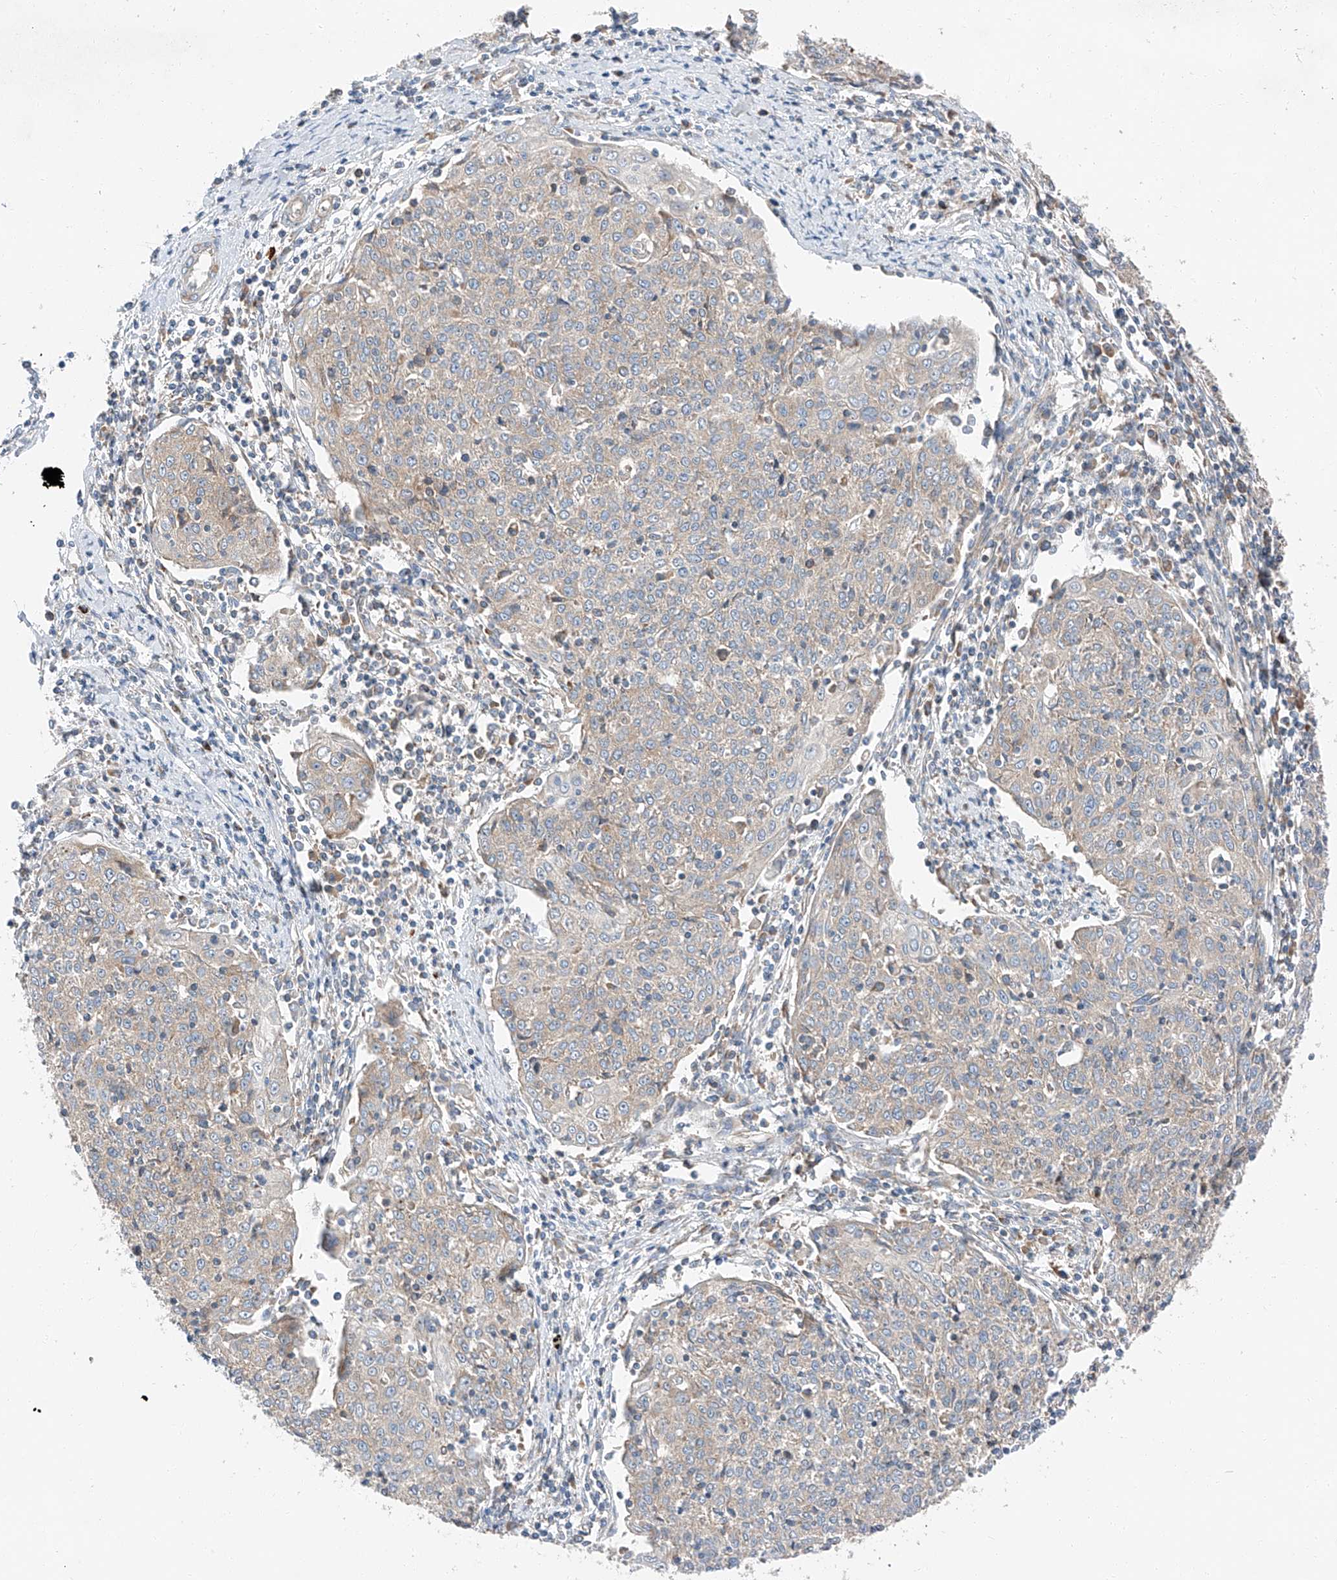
{"staining": {"intensity": "weak", "quantity": "25%-75%", "location": "cytoplasmic/membranous"}, "tissue": "cervical cancer", "cell_type": "Tumor cells", "image_type": "cancer", "snomed": [{"axis": "morphology", "description": "Squamous cell carcinoma, NOS"}, {"axis": "topography", "description": "Cervix"}], "caption": "IHC (DAB) staining of human squamous cell carcinoma (cervical) demonstrates weak cytoplasmic/membranous protein positivity in about 25%-75% of tumor cells.", "gene": "ZC3H15", "patient": {"sex": "female", "age": 48}}